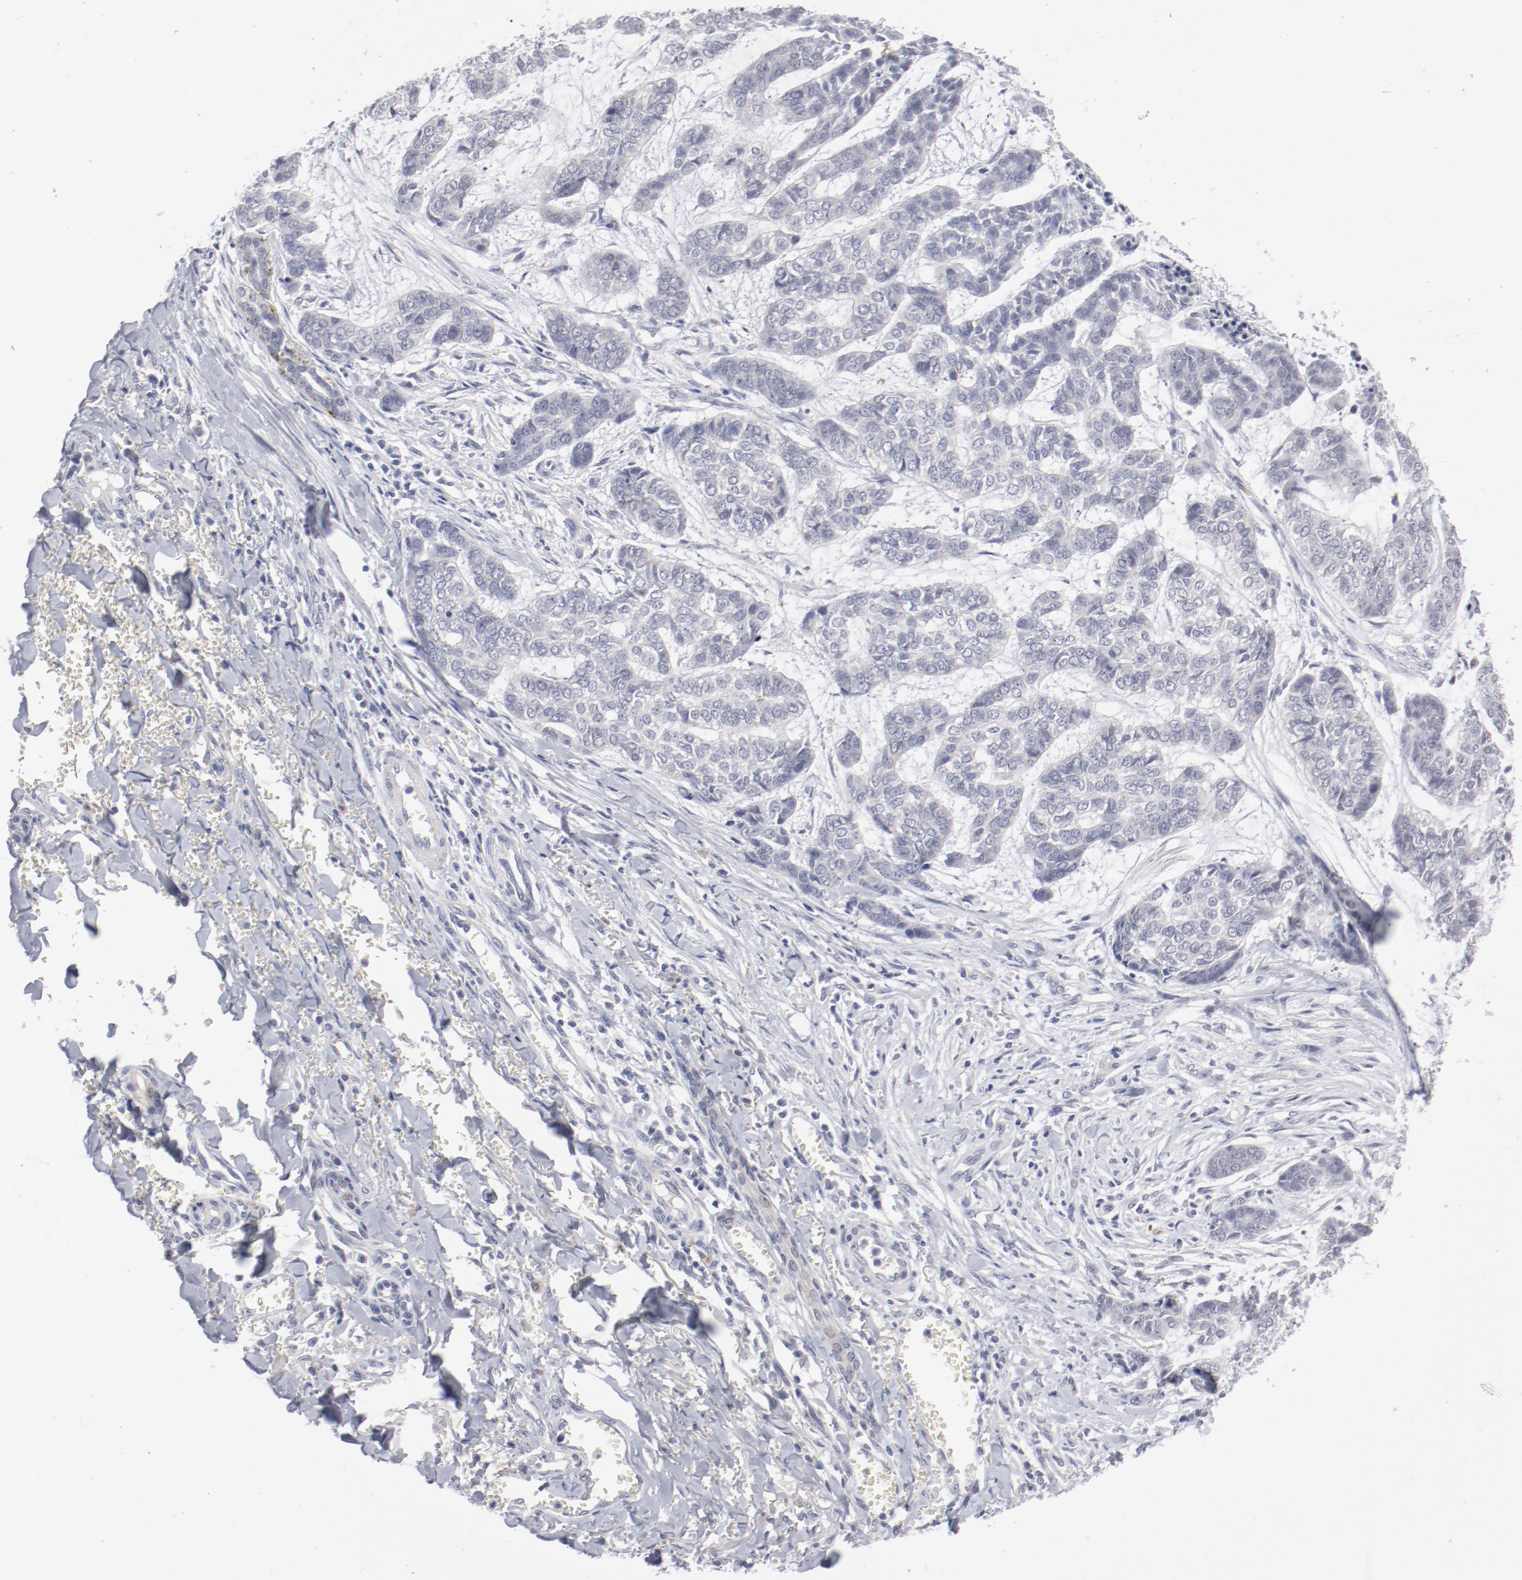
{"staining": {"intensity": "negative", "quantity": "none", "location": "none"}, "tissue": "skin cancer", "cell_type": "Tumor cells", "image_type": "cancer", "snomed": [{"axis": "morphology", "description": "Basal cell carcinoma"}, {"axis": "topography", "description": "Skin"}], "caption": "Image shows no significant protein positivity in tumor cells of basal cell carcinoma (skin).", "gene": "SH3BGR", "patient": {"sex": "female", "age": 64}}